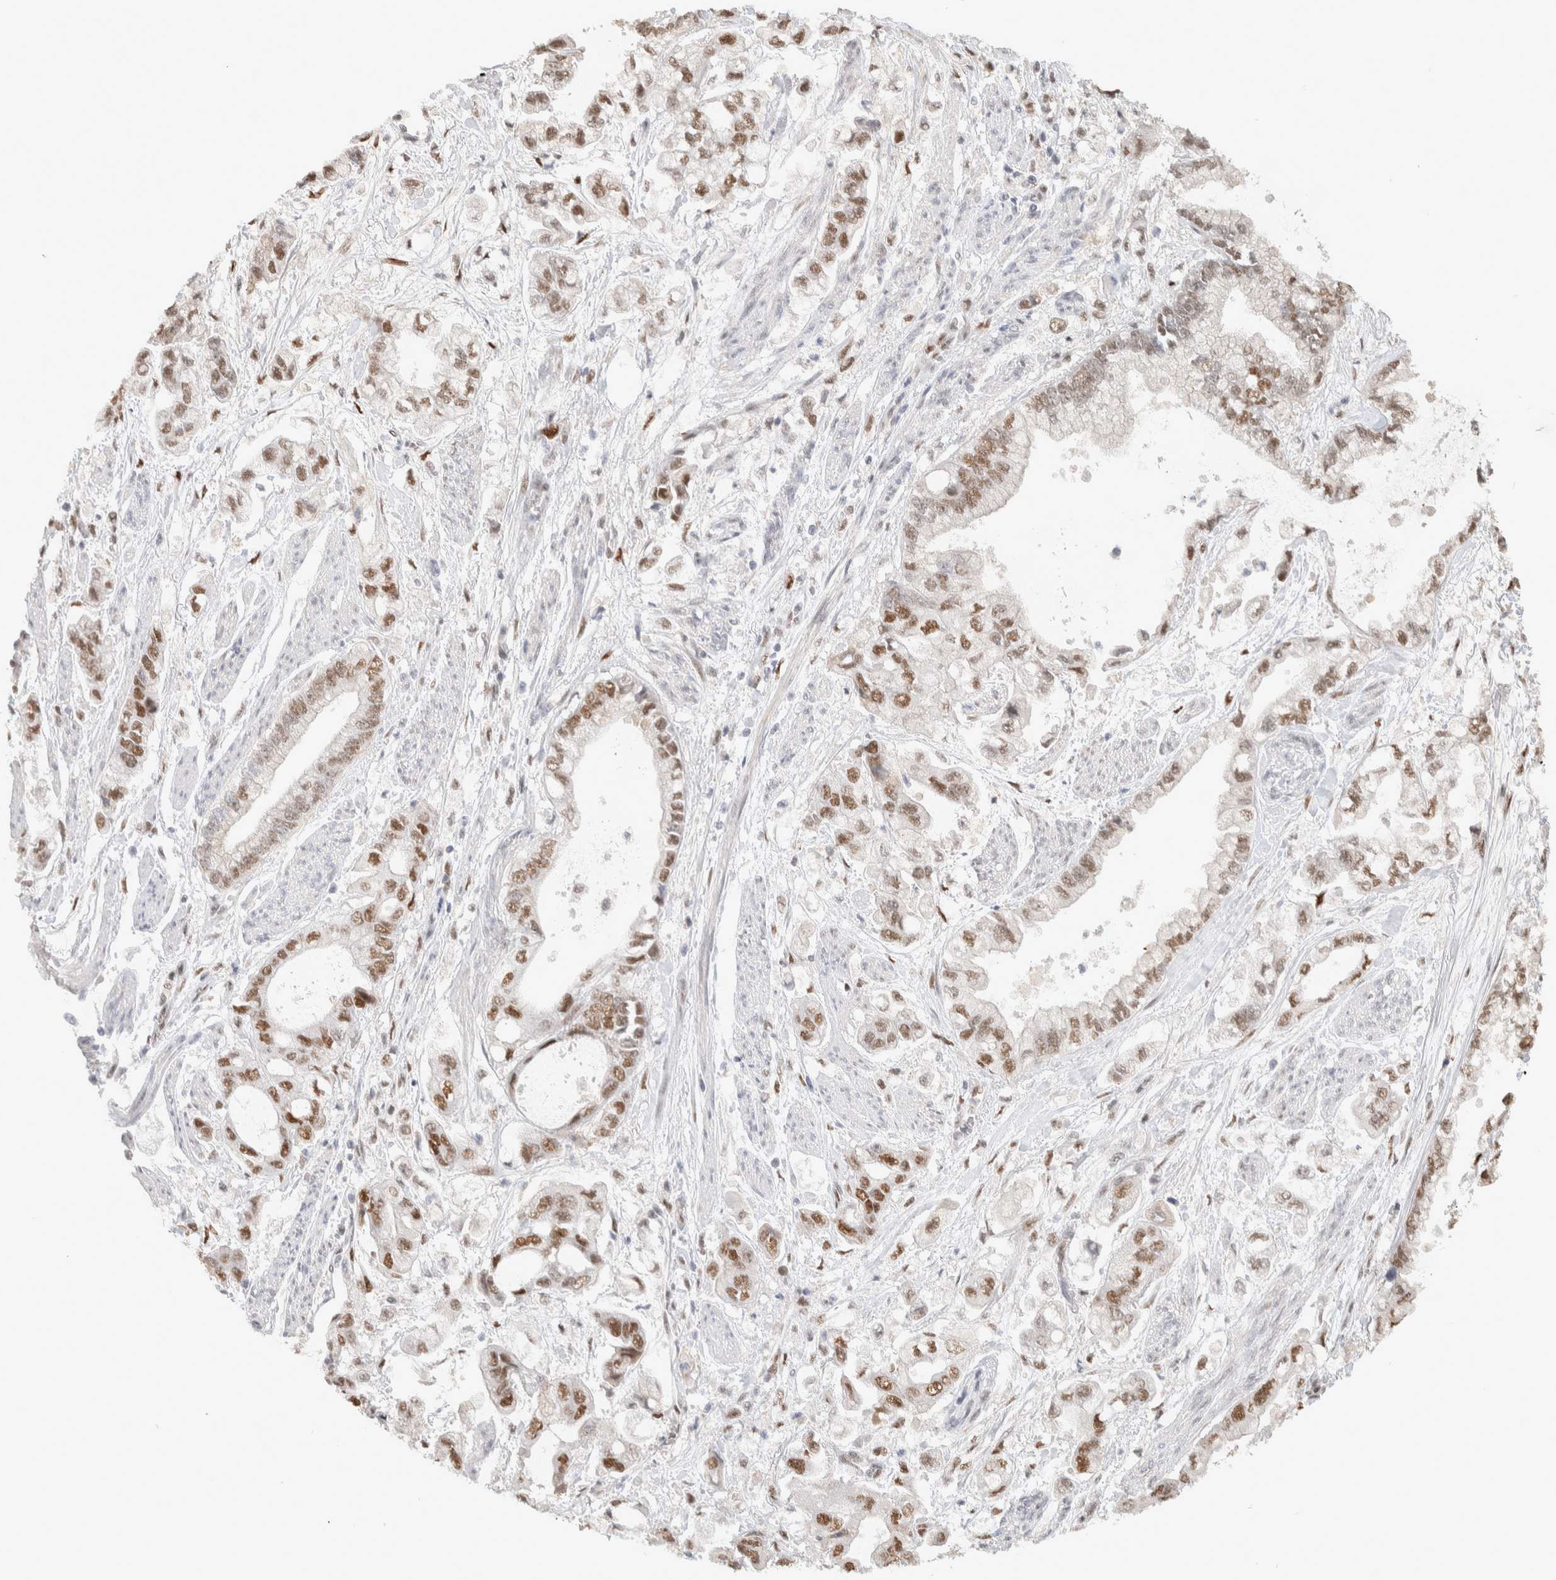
{"staining": {"intensity": "moderate", "quantity": ">75%", "location": "nuclear"}, "tissue": "stomach cancer", "cell_type": "Tumor cells", "image_type": "cancer", "snomed": [{"axis": "morphology", "description": "Normal tissue, NOS"}, {"axis": "morphology", "description": "Adenocarcinoma, NOS"}, {"axis": "topography", "description": "Stomach"}], "caption": "Stomach adenocarcinoma tissue exhibits moderate nuclear expression in approximately >75% of tumor cells", "gene": "PUS7", "patient": {"sex": "male", "age": 62}}